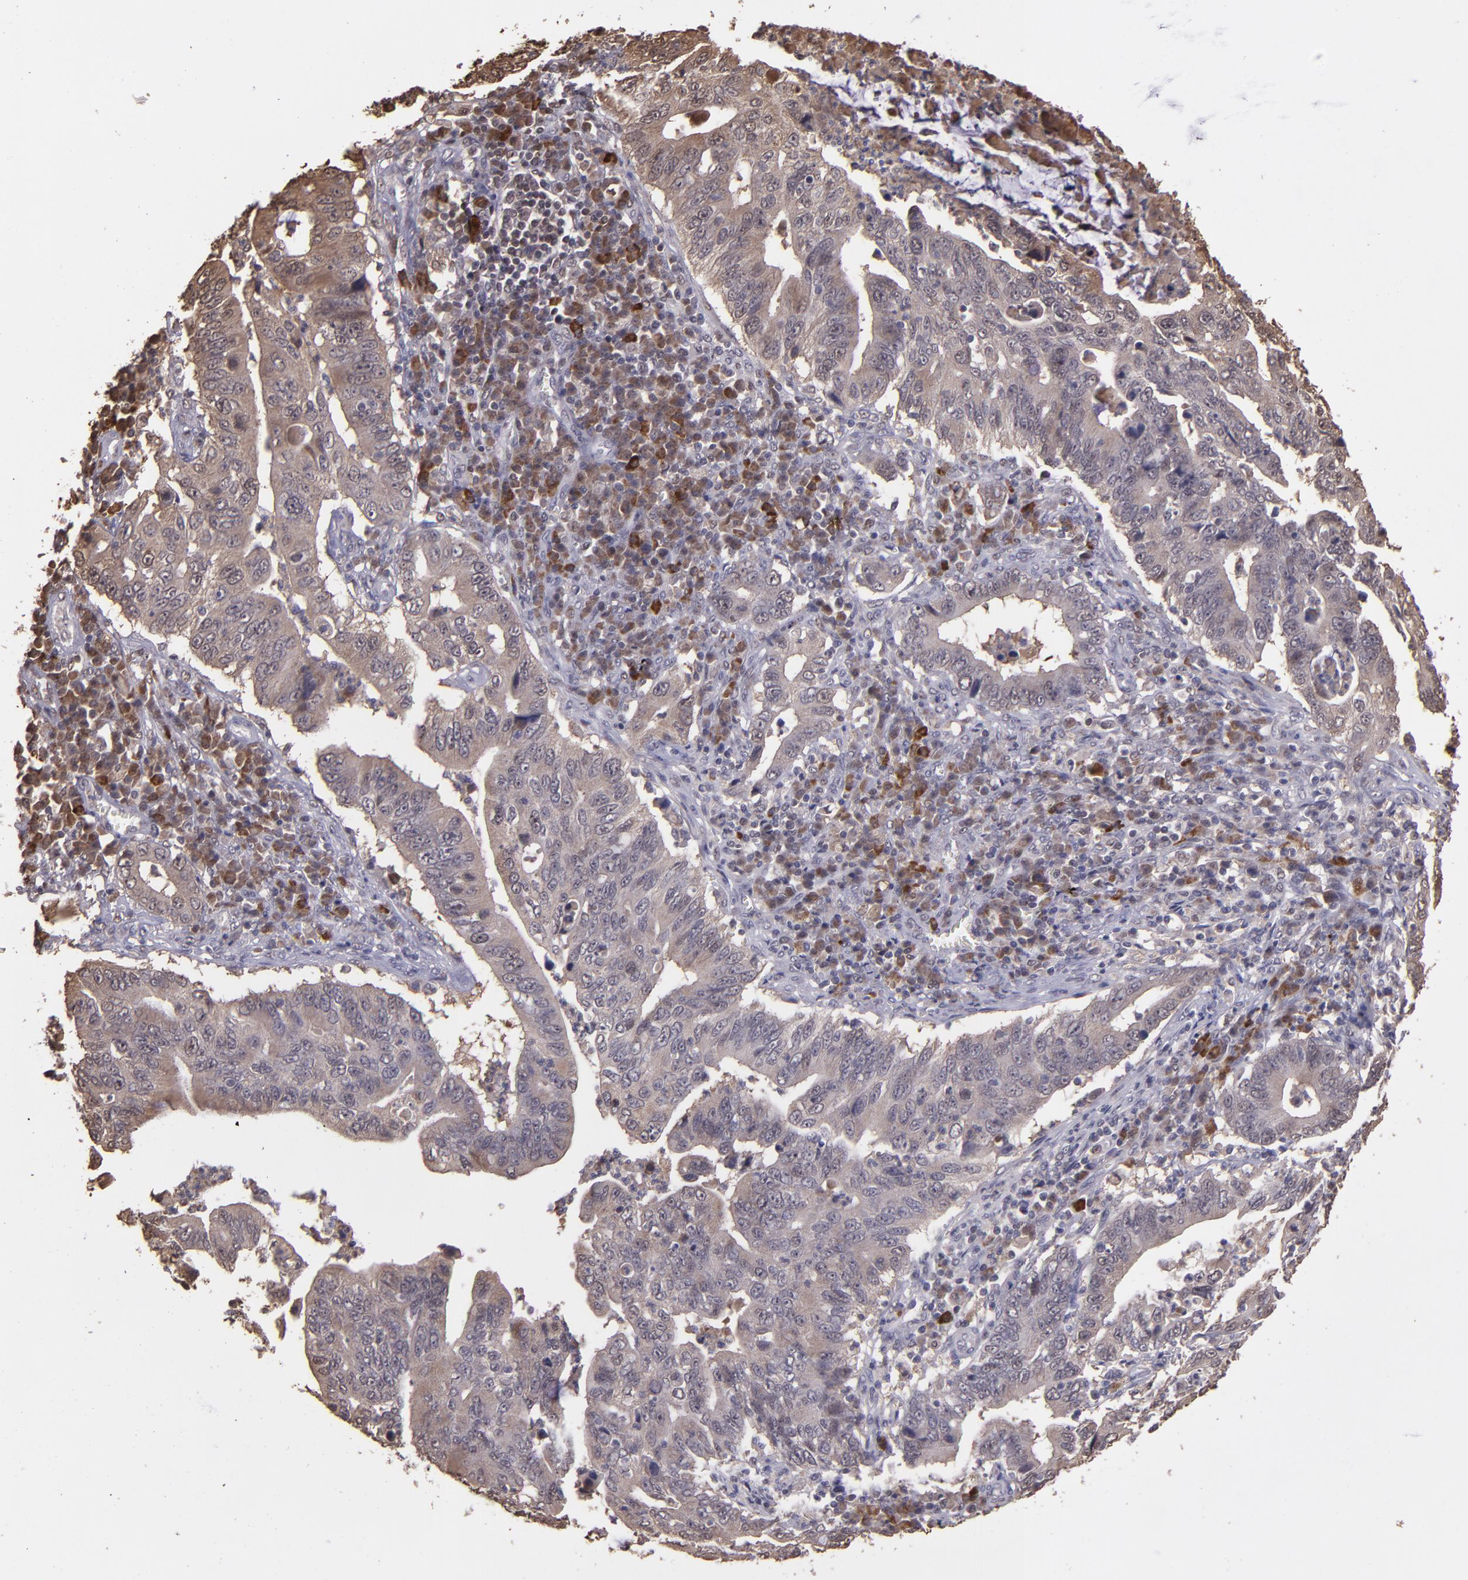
{"staining": {"intensity": "weak", "quantity": ">75%", "location": "cytoplasmic/membranous"}, "tissue": "stomach cancer", "cell_type": "Tumor cells", "image_type": "cancer", "snomed": [{"axis": "morphology", "description": "Adenocarcinoma, NOS"}, {"axis": "topography", "description": "Stomach, upper"}], "caption": "Human adenocarcinoma (stomach) stained for a protein (brown) reveals weak cytoplasmic/membranous positive positivity in approximately >75% of tumor cells.", "gene": "SERPINF2", "patient": {"sex": "male", "age": 63}}